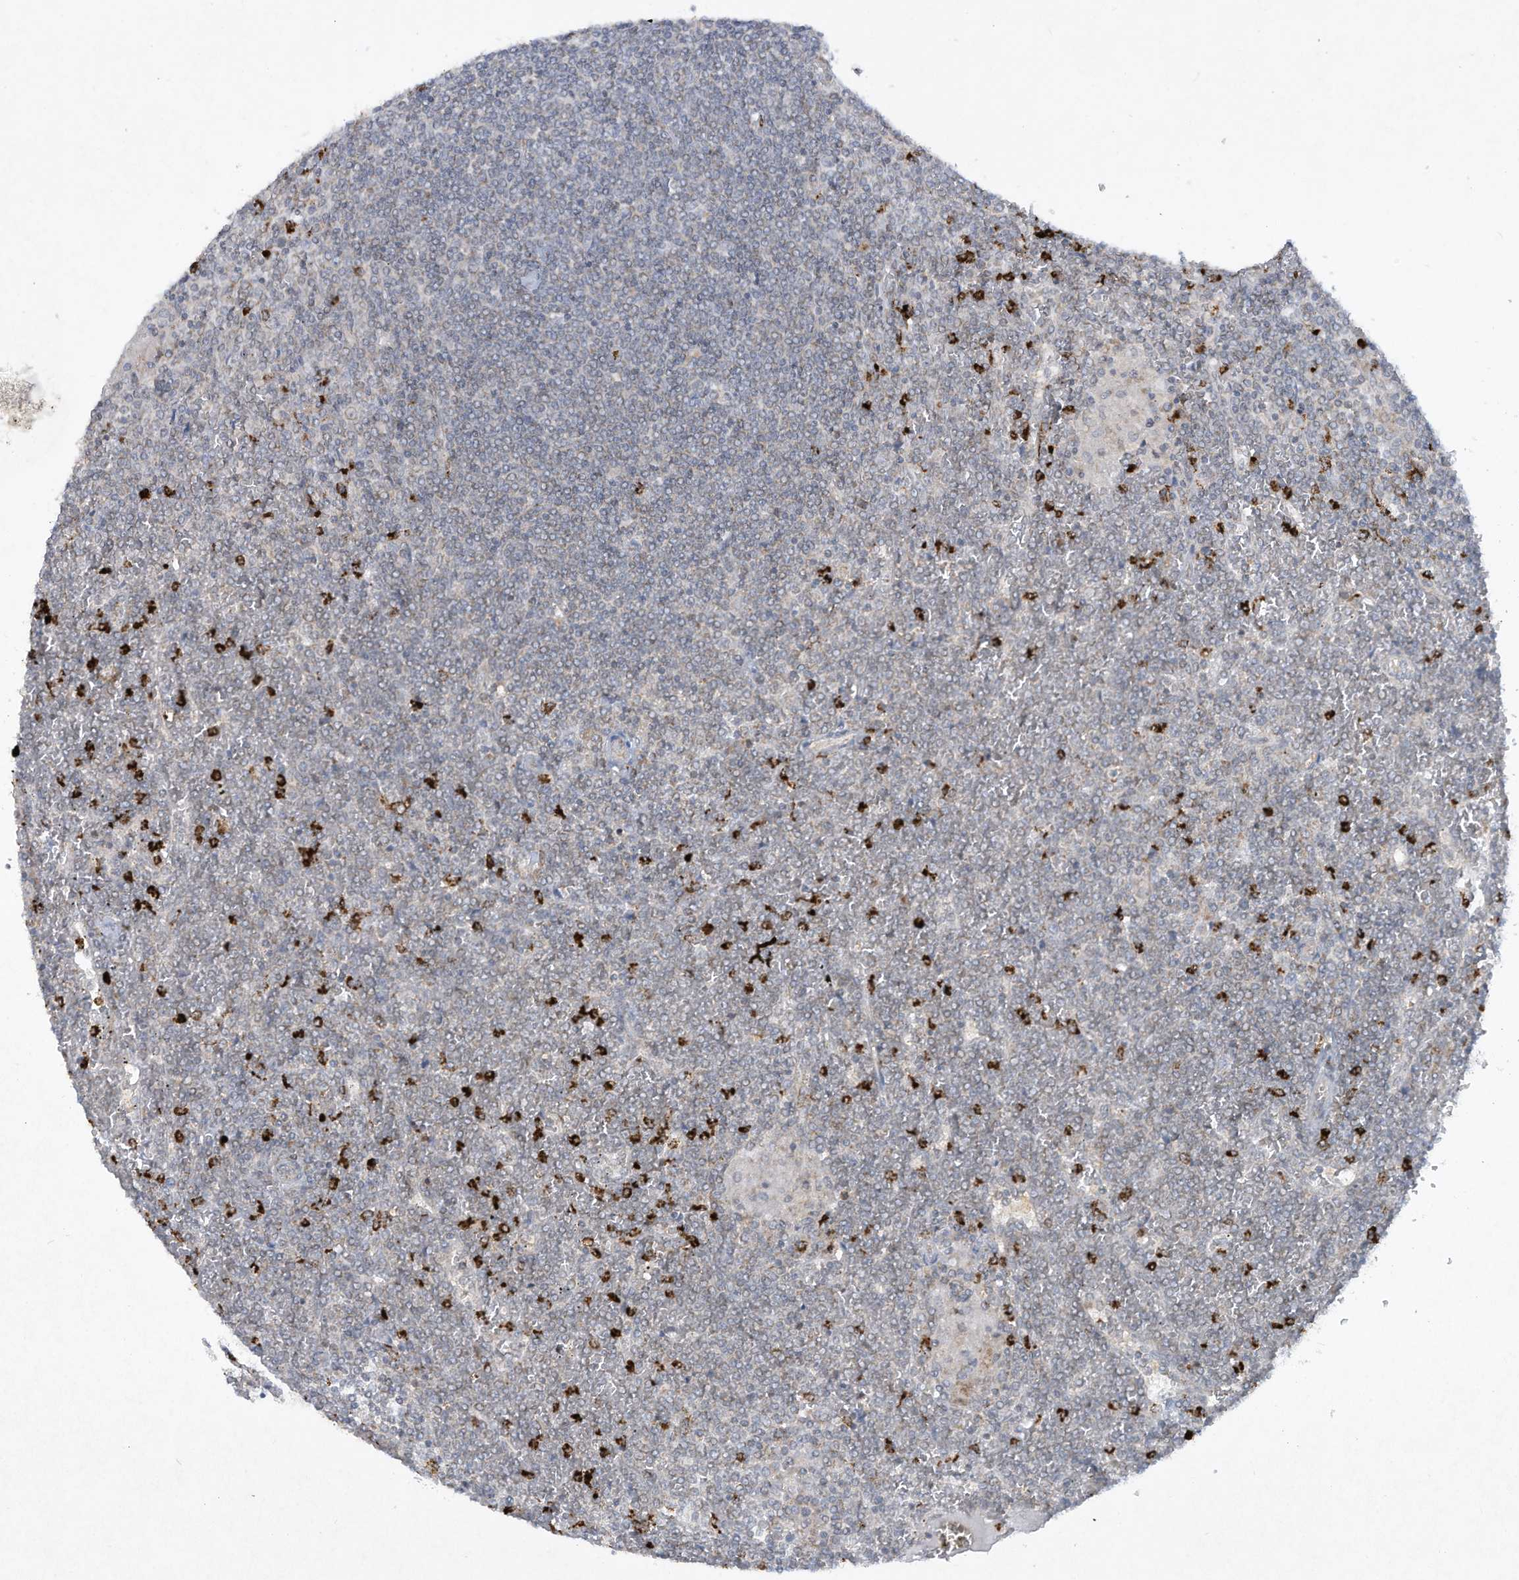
{"staining": {"intensity": "negative", "quantity": "none", "location": "none"}, "tissue": "lymphoma", "cell_type": "Tumor cells", "image_type": "cancer", "snomed": [{"axis": "morphology", "description": "Malignant lymphoma, non-Hodgkin's type, Low grade"}, {"axis": "topography", "description": "Spleen"}], "caption": "There is no significant positivity in tumor cells of lymphoma.", "gene": "CHRNA4", "patient": {"sex": "female", "age": 19}}